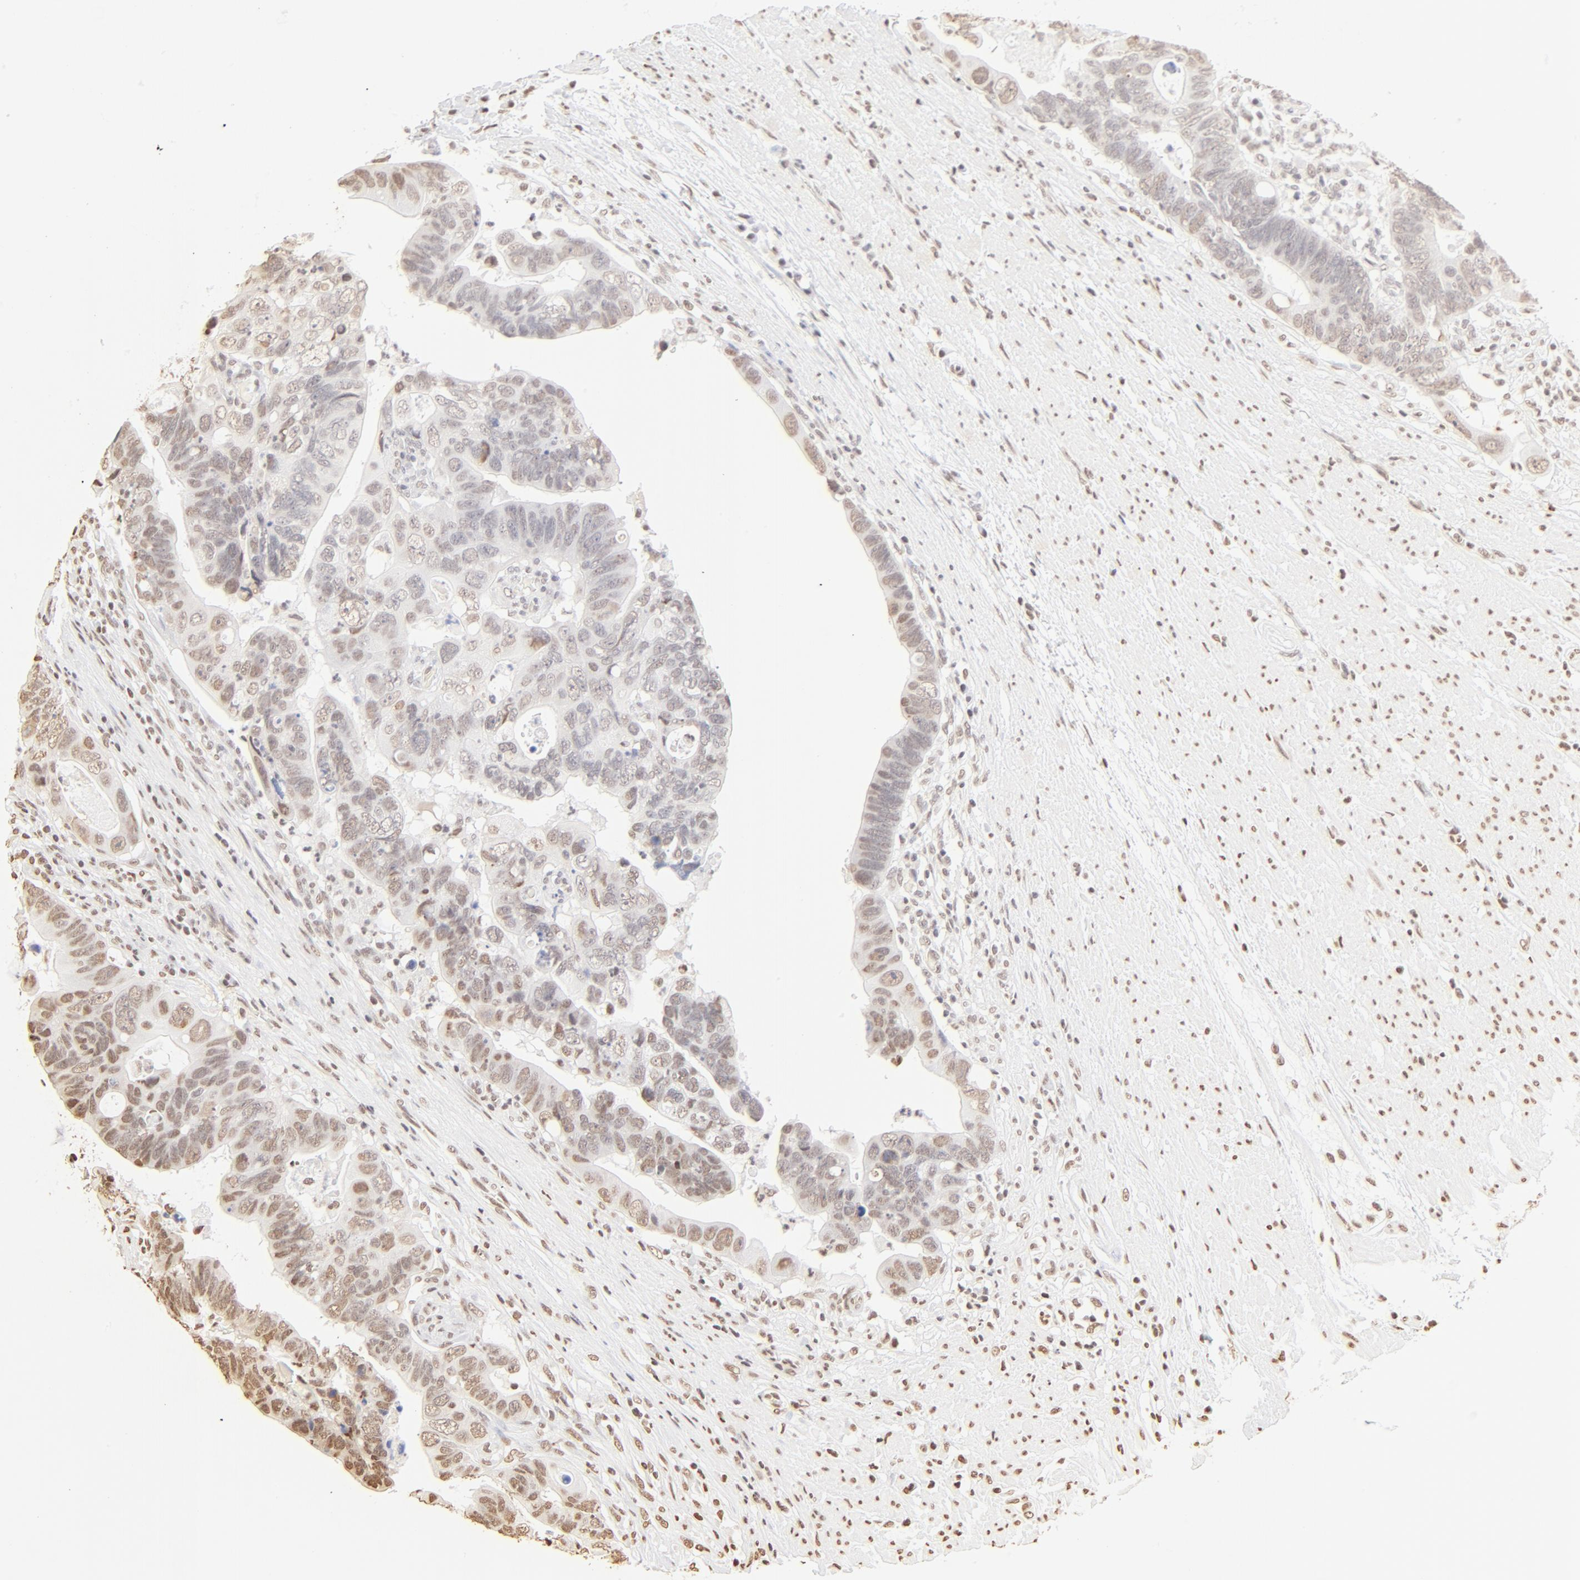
{"staining": {"intensity": "weak", "quantity": "25%-75%", "location": "nuclear"}, "tissue": "colorectal cancer", "cell_type": "Tumor cells", "image_type": "cancer", "snomed": [{"axis": "morphology", "description": "Adenocarcinoma, NOS"}, {"axis": "topography", "description": "Rectum"}], "caption": "Protein staining of colorectal cancer tissue shows weak nuclear staining in approximately 25%-75% of tumor cells. The protein of interest is stained brown, and the nuclei are stained in blue (DAB (3,3'-diaminobenzidine) IHC with brightfield microscopy, high magnification).", "gene": "ZNF540", "patient": {"sex": "male", "age": 53}}